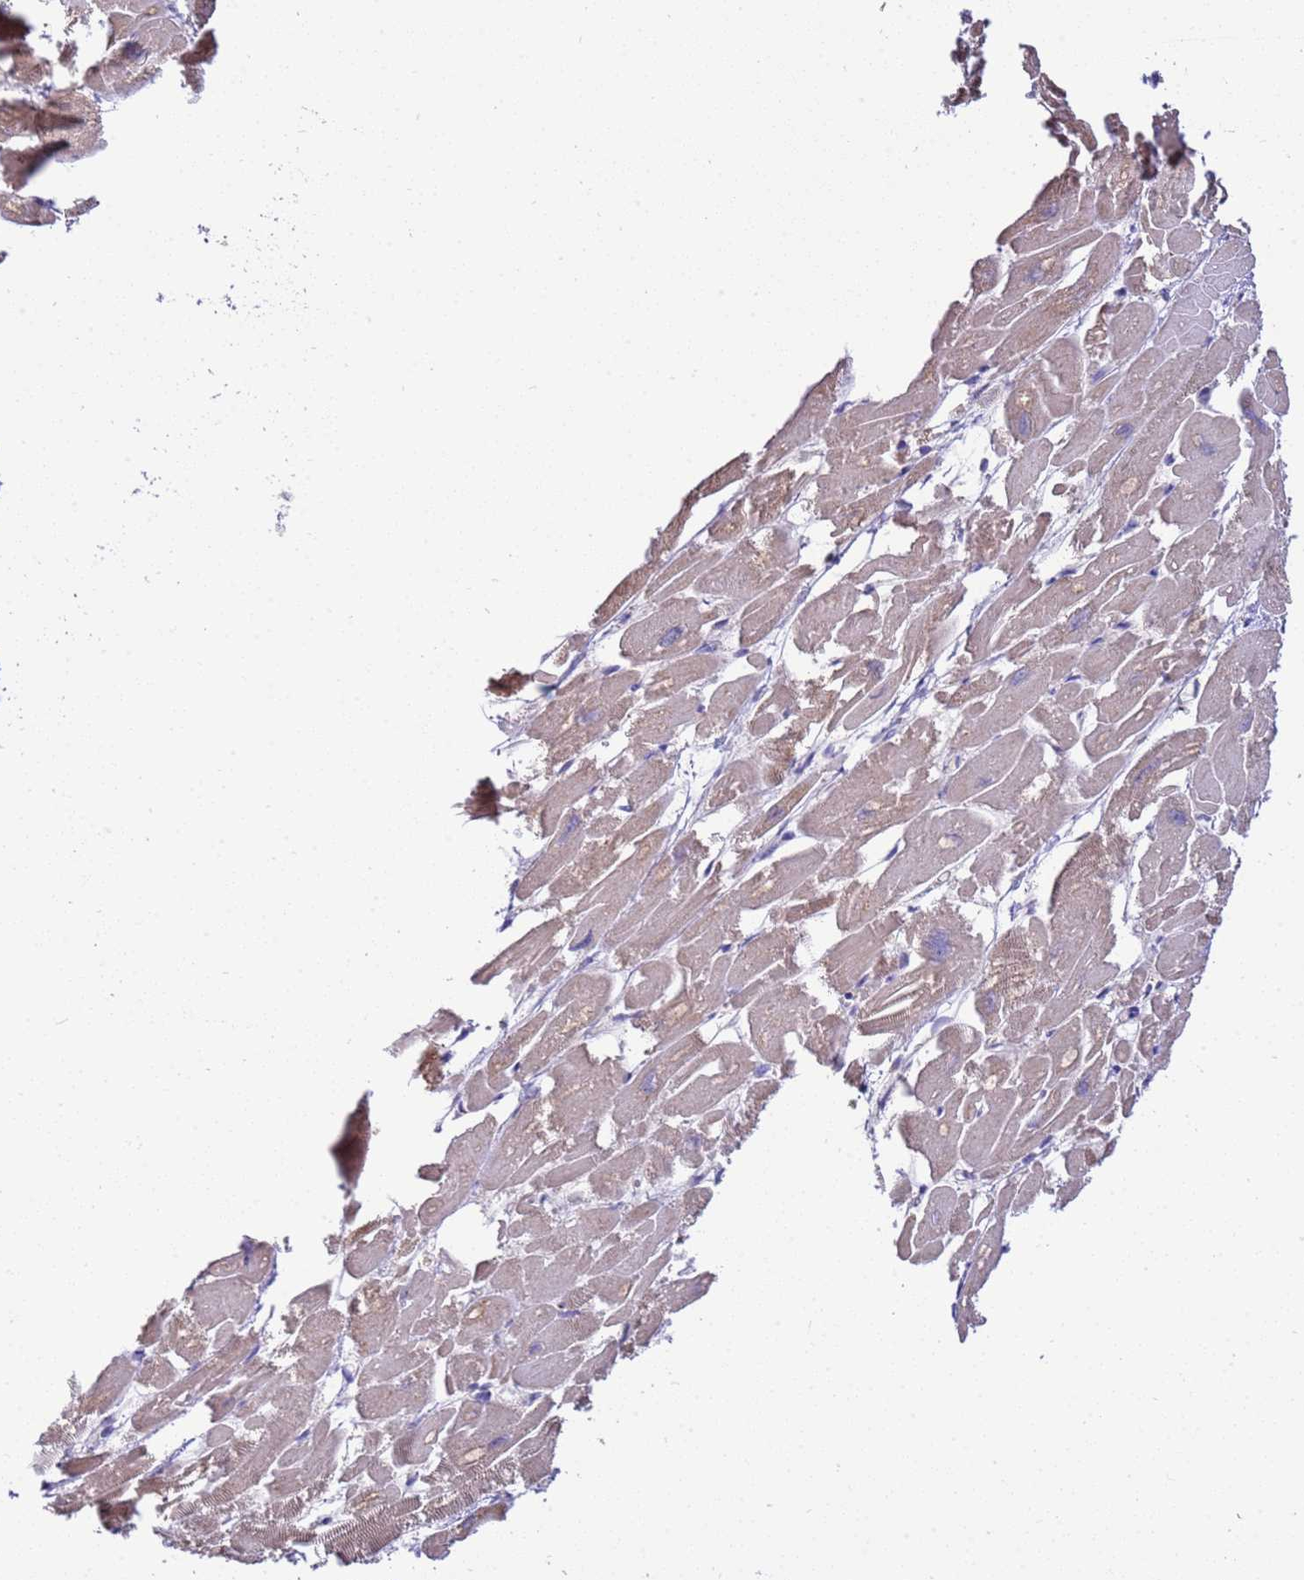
{"staining": {"intensity": "moderate", "quantity": ">75%", "location": "cytoplasmic/membranous"}, "tissue": "heart muscle", "cell_type": "Cardiomyocytes", "image_type": "normal", "snomed": [{"axis": "morphology", "description": "Normal tissue, NOS"}, {"axis": "topography", "description": "Heart"}], "caption": "The photomicrograph reveals immunohistochemical staining of benign heart muscle. There is moderate cytoplasmic/membranous positivity is appreciated in about >75% of cardiomyocytes. Immunohistochemistry stains the protein in brown and the nuclei are stained blue.", "gene": "RNF165", "patient": {"sex": "male", "age": 54}}